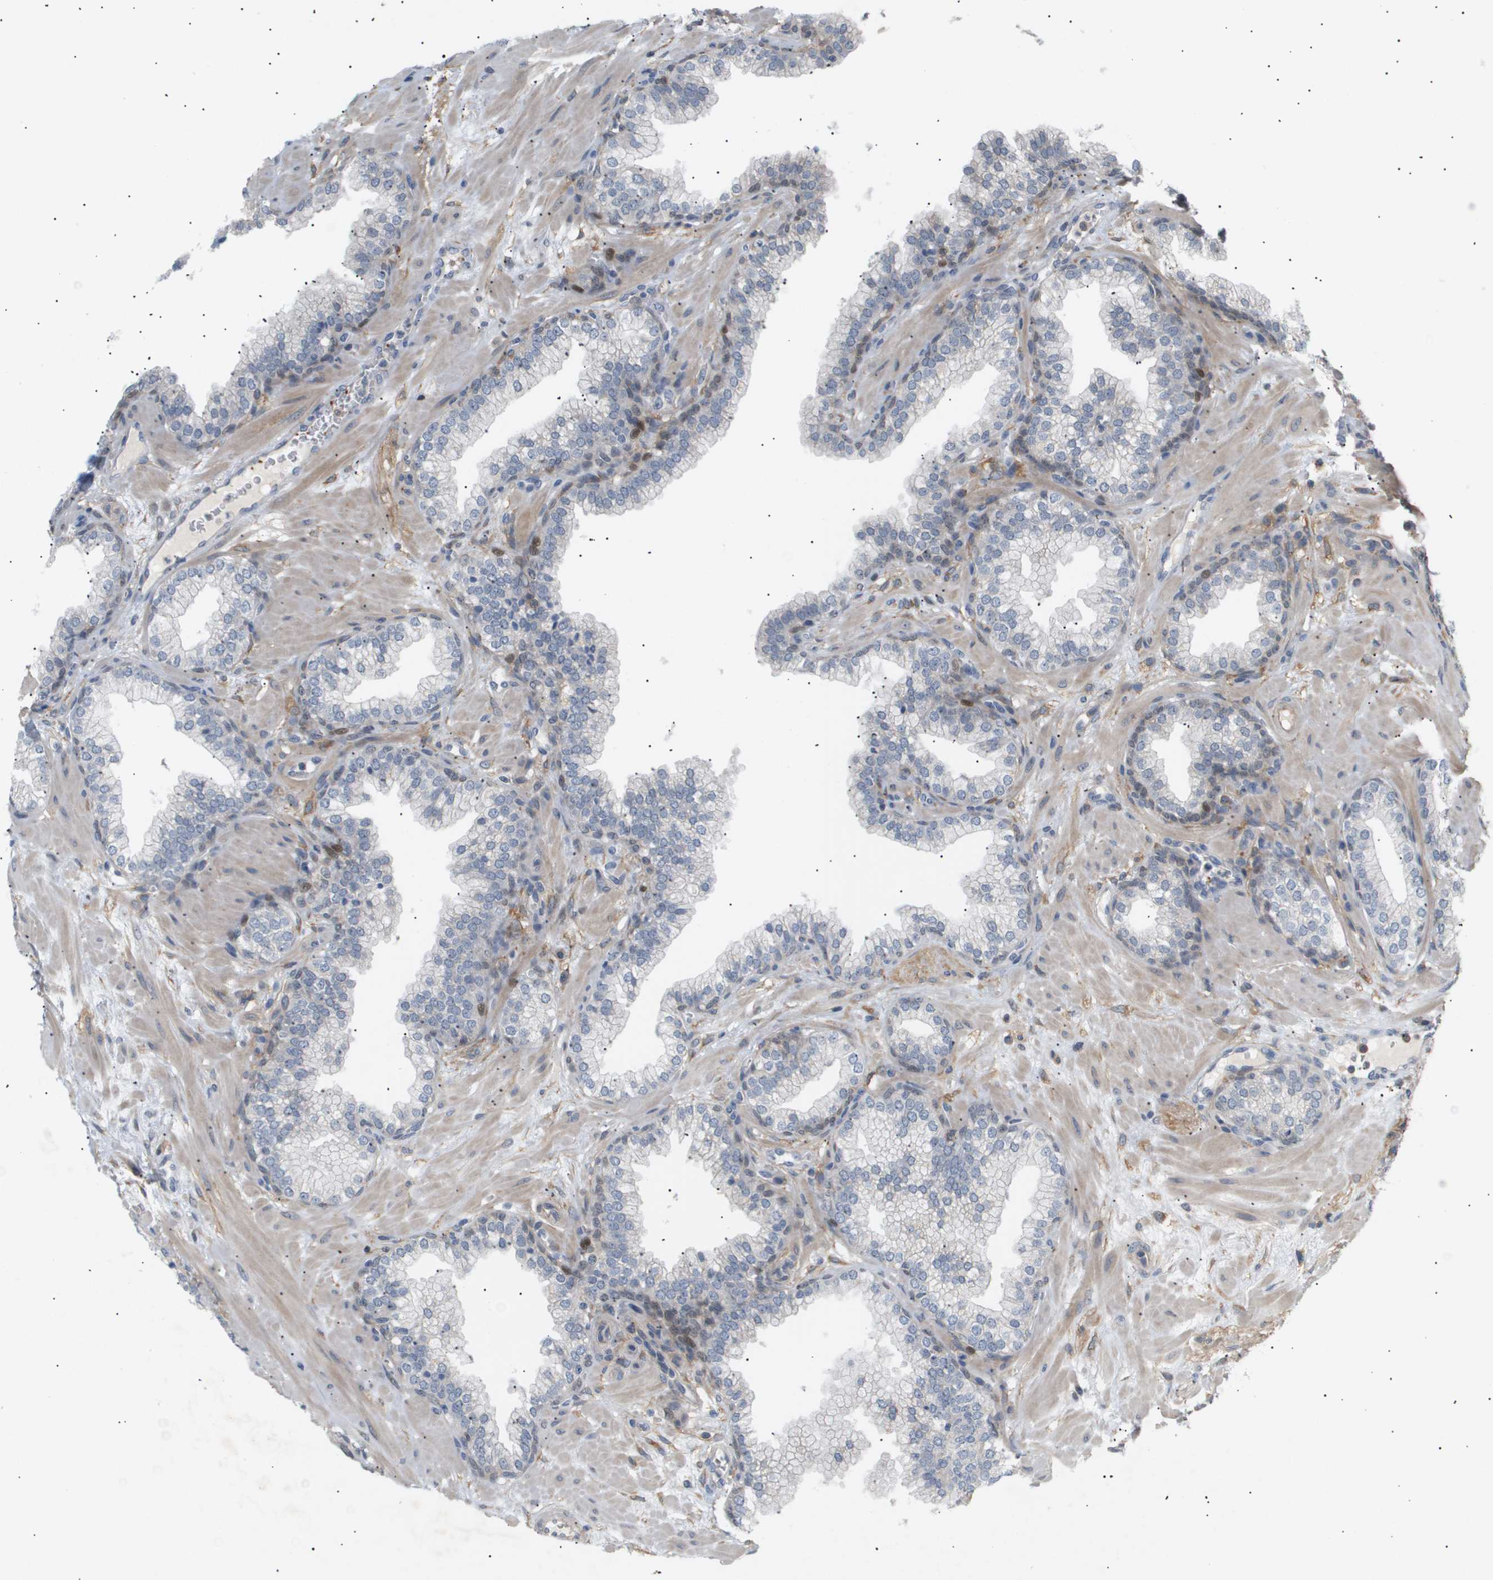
{"staining": {"intensity": "negative", "quantity": "none", "location": "none"}, "tissue": "prostate", "cell_type": "Glandular cells", "image_type": "normal", "snomed": [{"axis": "morphology", "description": "Normal tissue, NOS"}, {"axis": "morphology", "description": "Urothelial carcinoma, Low grade"}, {"axis": "topography", "description": "Urinary bladder"}, {"axis": "topography", "description": "Prostate"}], "caption": "The micrograph demonstrates no significant positivity in glandular cells of prostate.", "gene": "CORO2B", "patient": {"sex": "male", "age": 60}}